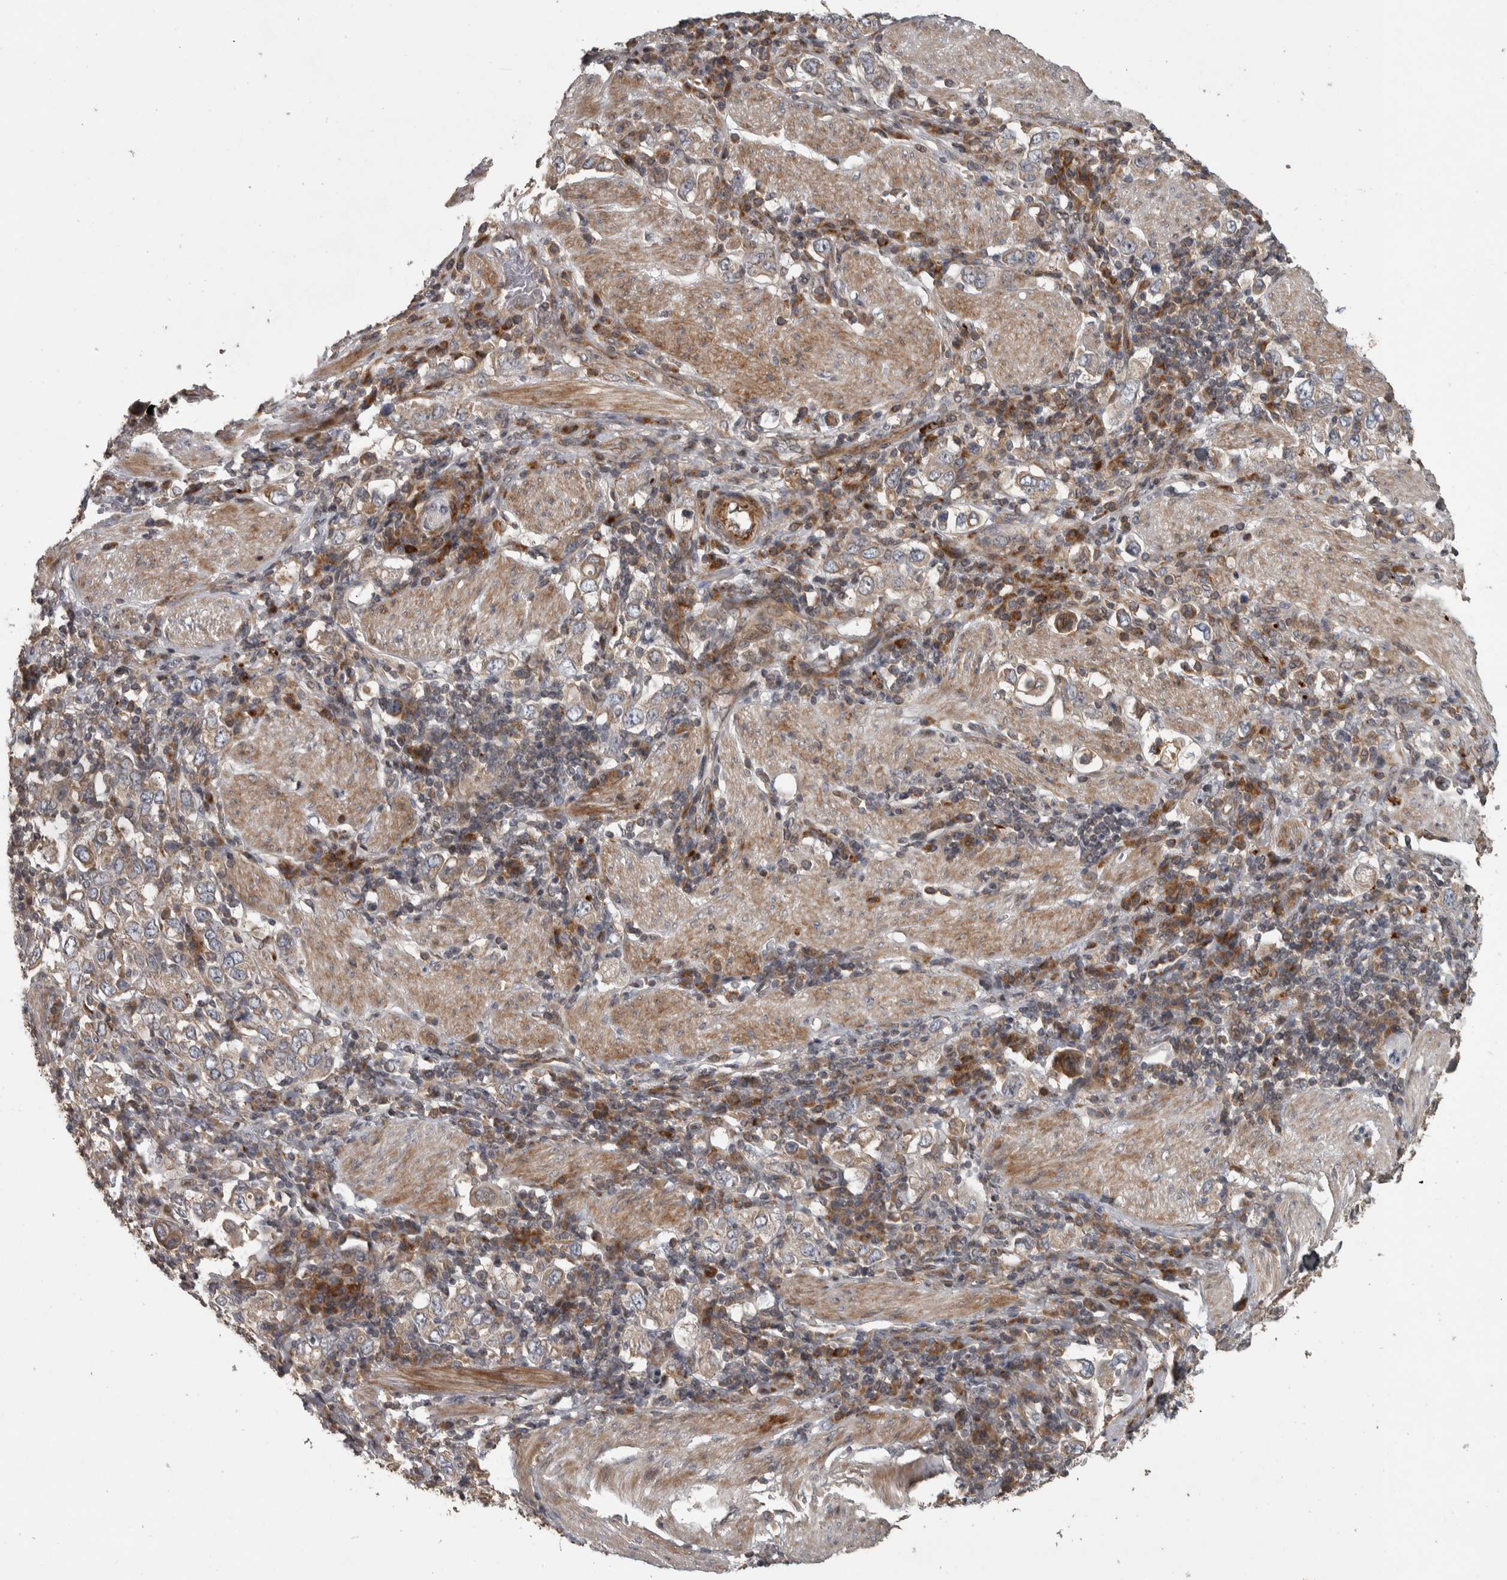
{"staining": {"intensity": "weak", "quantity": ">75%", "location": "cytoplasmic/membranous"}, "tissue": "stomach cancer", "cell_type": "Tumor cells", "image_type": "cancer", "snomed": [{"axis": "morphology", "description": "Adenocarcinoma, NOS"}, {"axis": "topography", "description": "Stomach, upper"}], "caption": "Immunohistochemical staining of human adenocarcinoma (stomach) demonstrates low levels of weak cytoplasmic/membranous positivity in approximately >75% of tumor cells.", "gene": "ERAL1", "patient": {"sex": "male", "age": 62}}